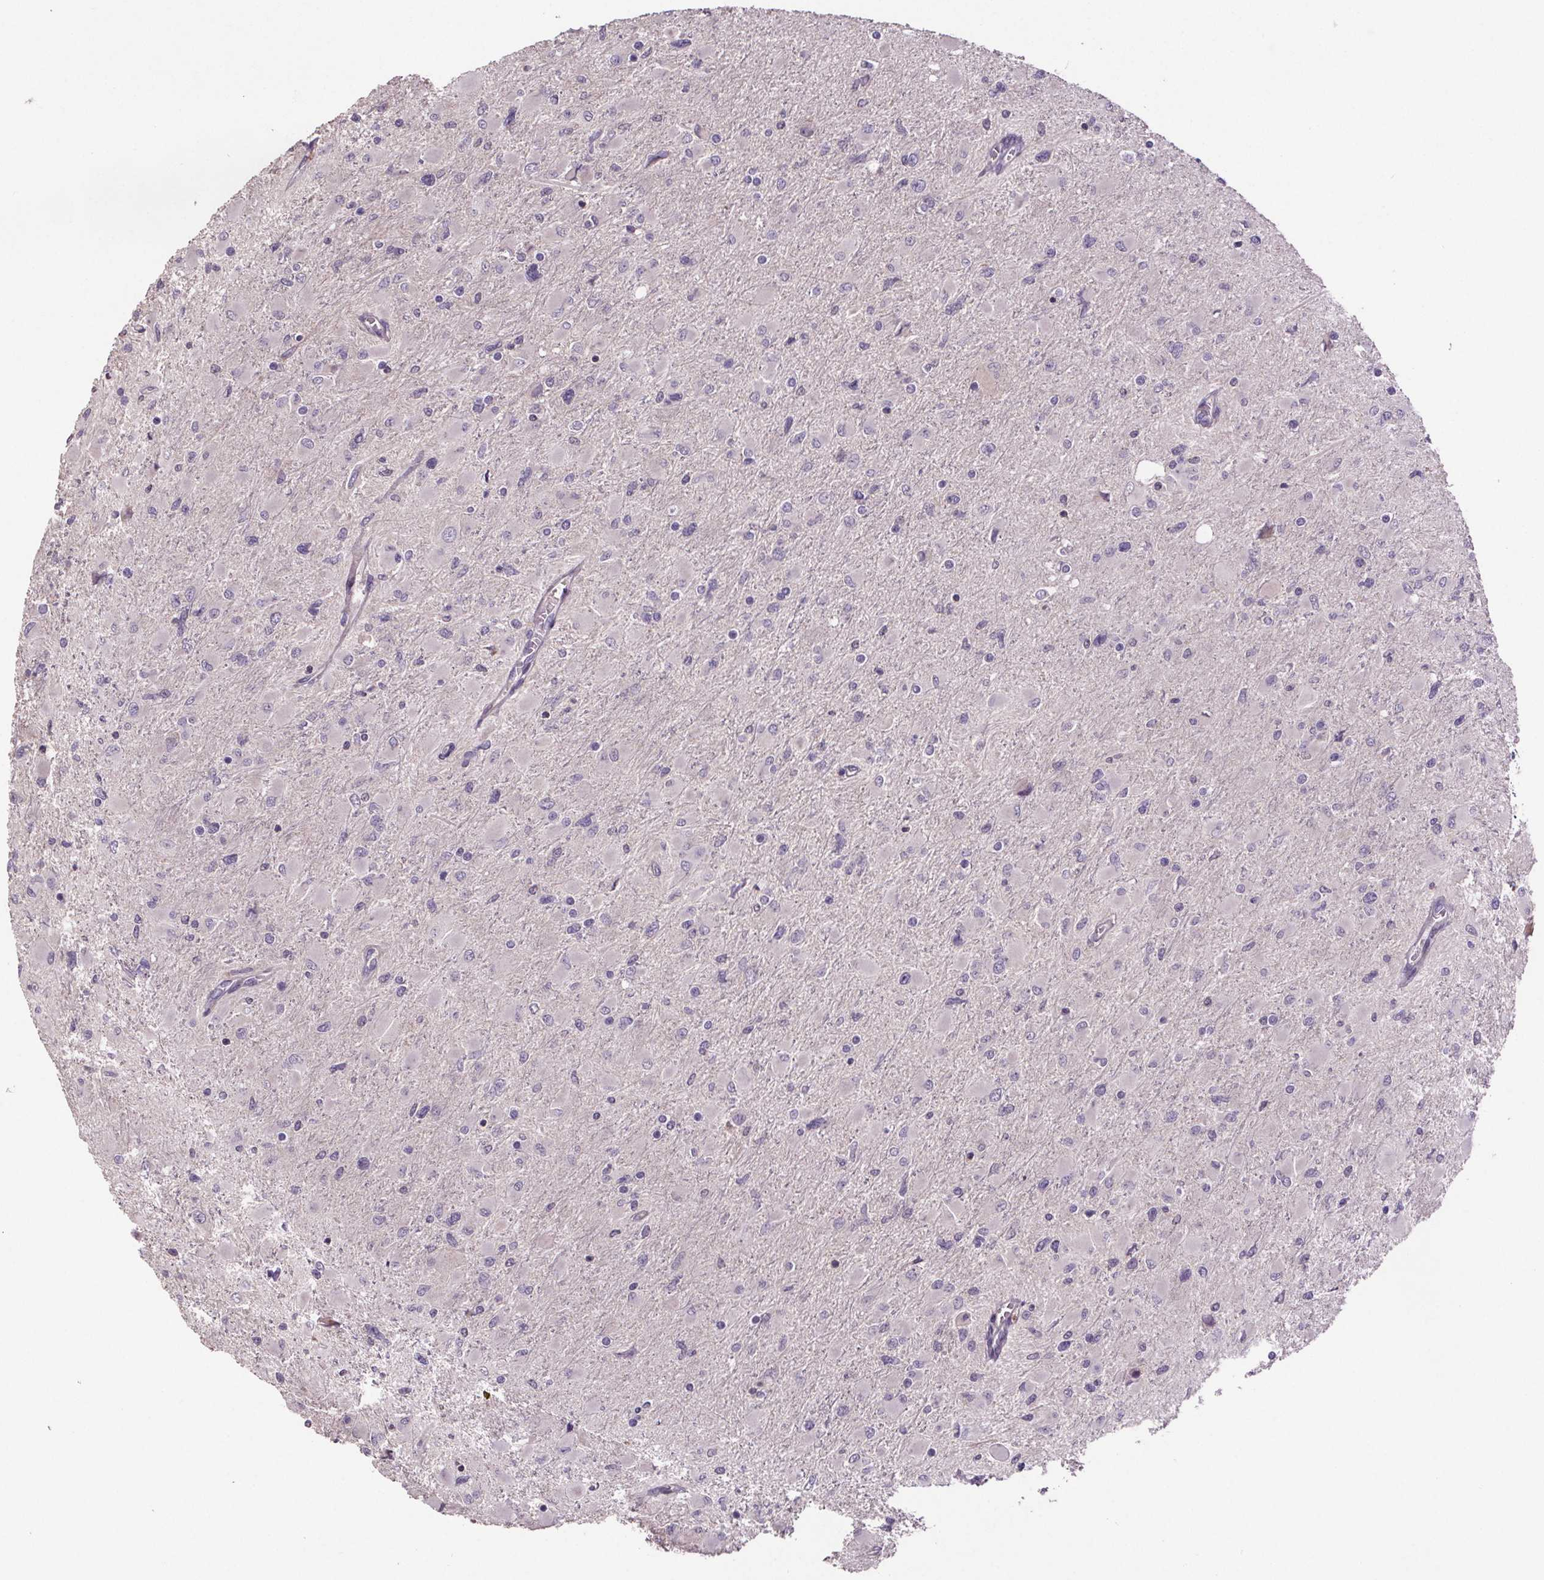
{"staining": {"intensity": "negative", "quantity": "none", "location": "none"}, "tissue": "glioma", "cell_type": "Tumor cells", "image_type": "cancer", "snomed": [{"axis": "morphology", "description": "Glioma, malignant, High grade"}, {"axis": "topography", "description": "Cerebral cortex"}], "caption": "Glioma was stained to show a protein in brown. There is no significant expression in tumor cells.", "gene": "CLN3", "patient": {"sex": "female", "age": 36}}